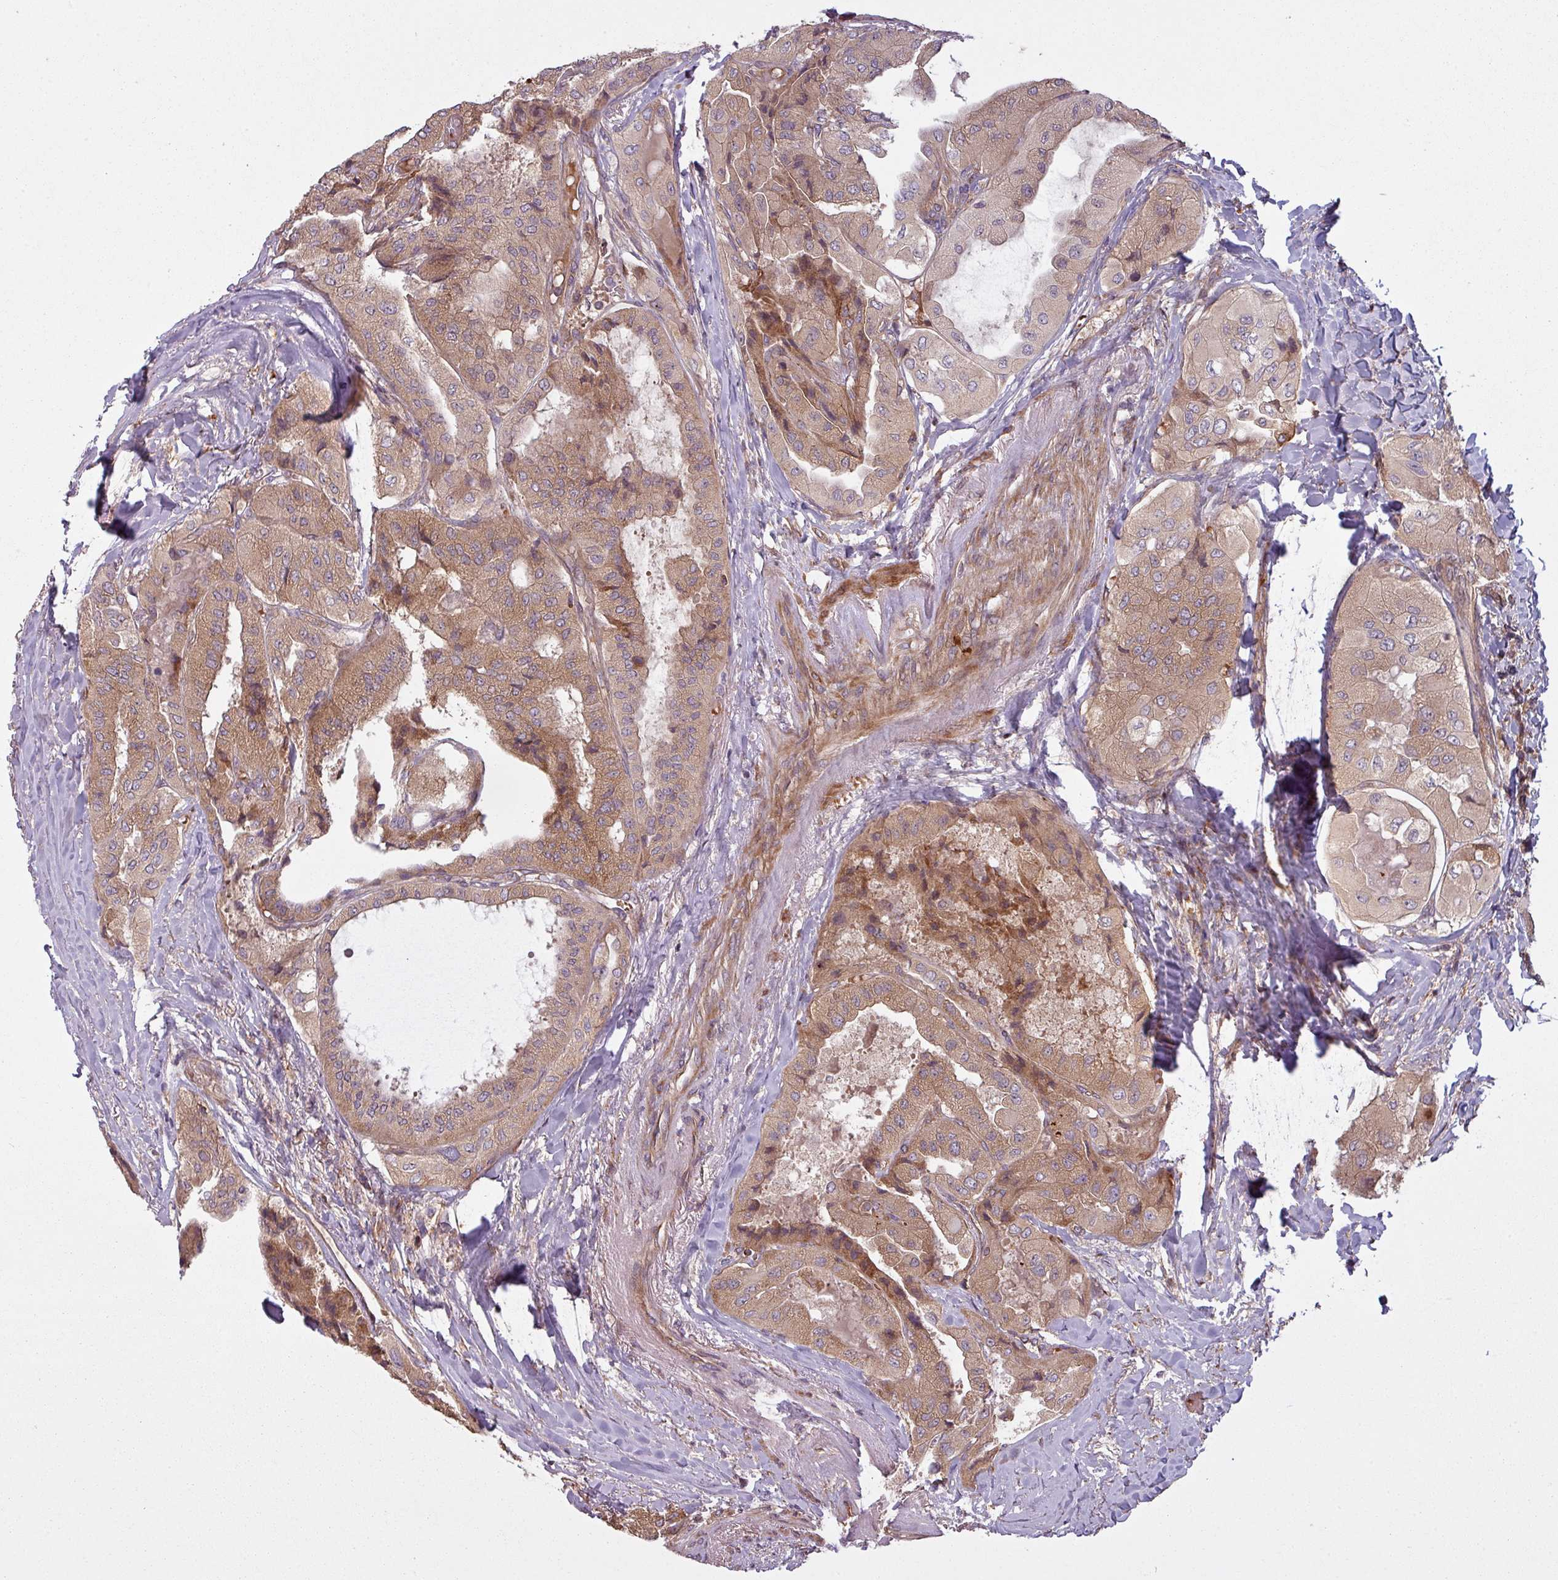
{"staining": {"intensity": "weak", "quantity": ">75%", "location": "cytoplasmic/membranous"}, "tissue": "thyroid cancer", "cell_type": "Tumor cells", "image_type": "cancer", "snomed": [{"axis": "morphology", "description": "Normal tissue, NOS"}, {"axis": "morphology", "description": "Papillary adenocarcinoma, NOS"}, {"axis": "topography", "description": "Thyroid gland"}], "caption": "About >75% of tumor cells in human thyroid cancer display weak cytoplasmic/membranous protein expression as visualized by brown immunohistochemical staining.", "gene": "SNRNP25", "patient": {"sex": "female", "age": 59}}